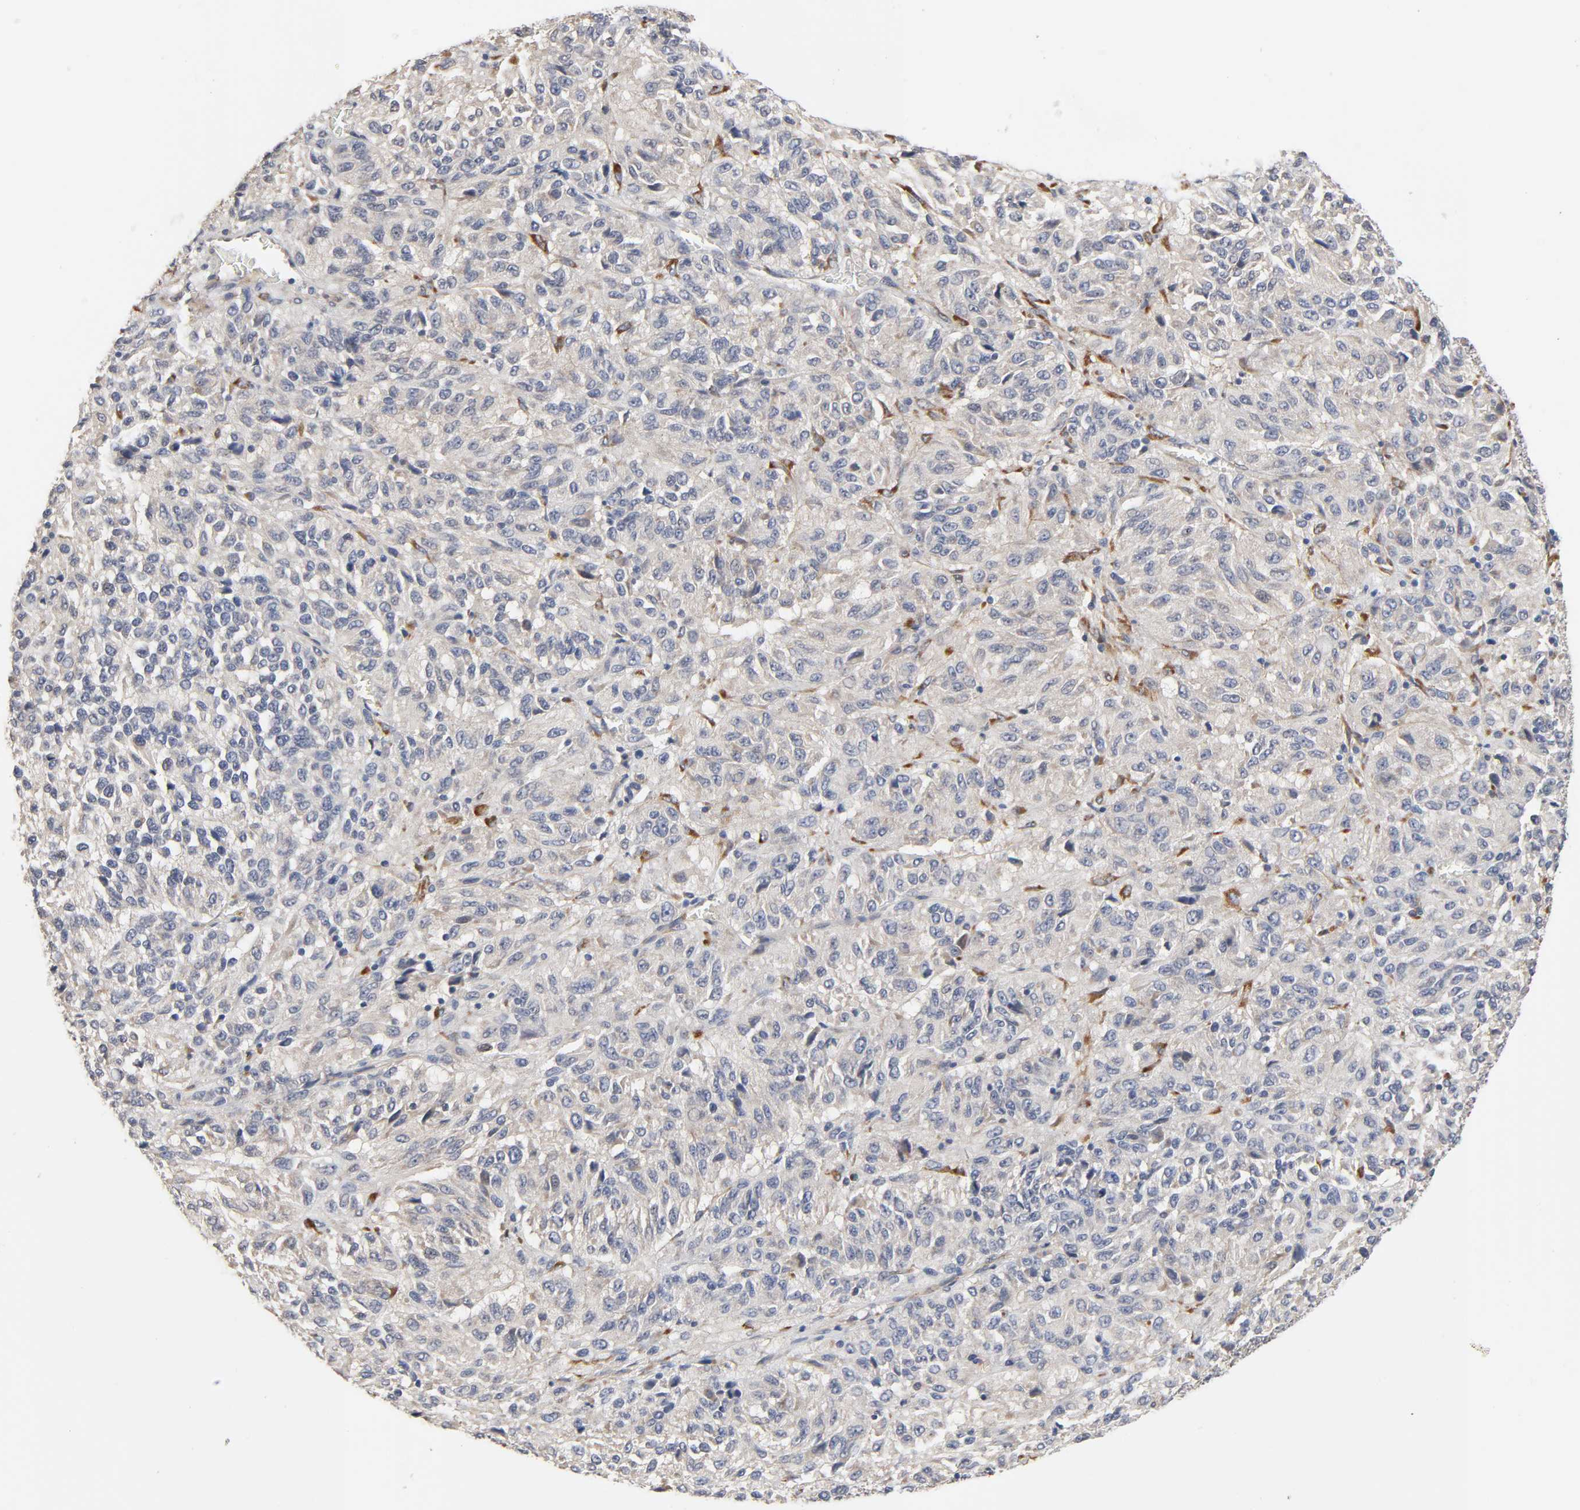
{"staining": {"intensity": "negative", "quantity": "none", "location": "none"}, "tissue": "melanoma", "cell_type": "Tumor cells", "image_type": "cancer", "snomed": [{"axis": "morphology", "description": "Malignant melanoma, Metastatic site"}, {"axis": "topography", "description": "Lung"}], "caption": "Protein analysis of melanoma exhibits no significant positivity in tumor cells.", "gene": "HDLBP", "patient": {"sex": "male", "age": 64}}